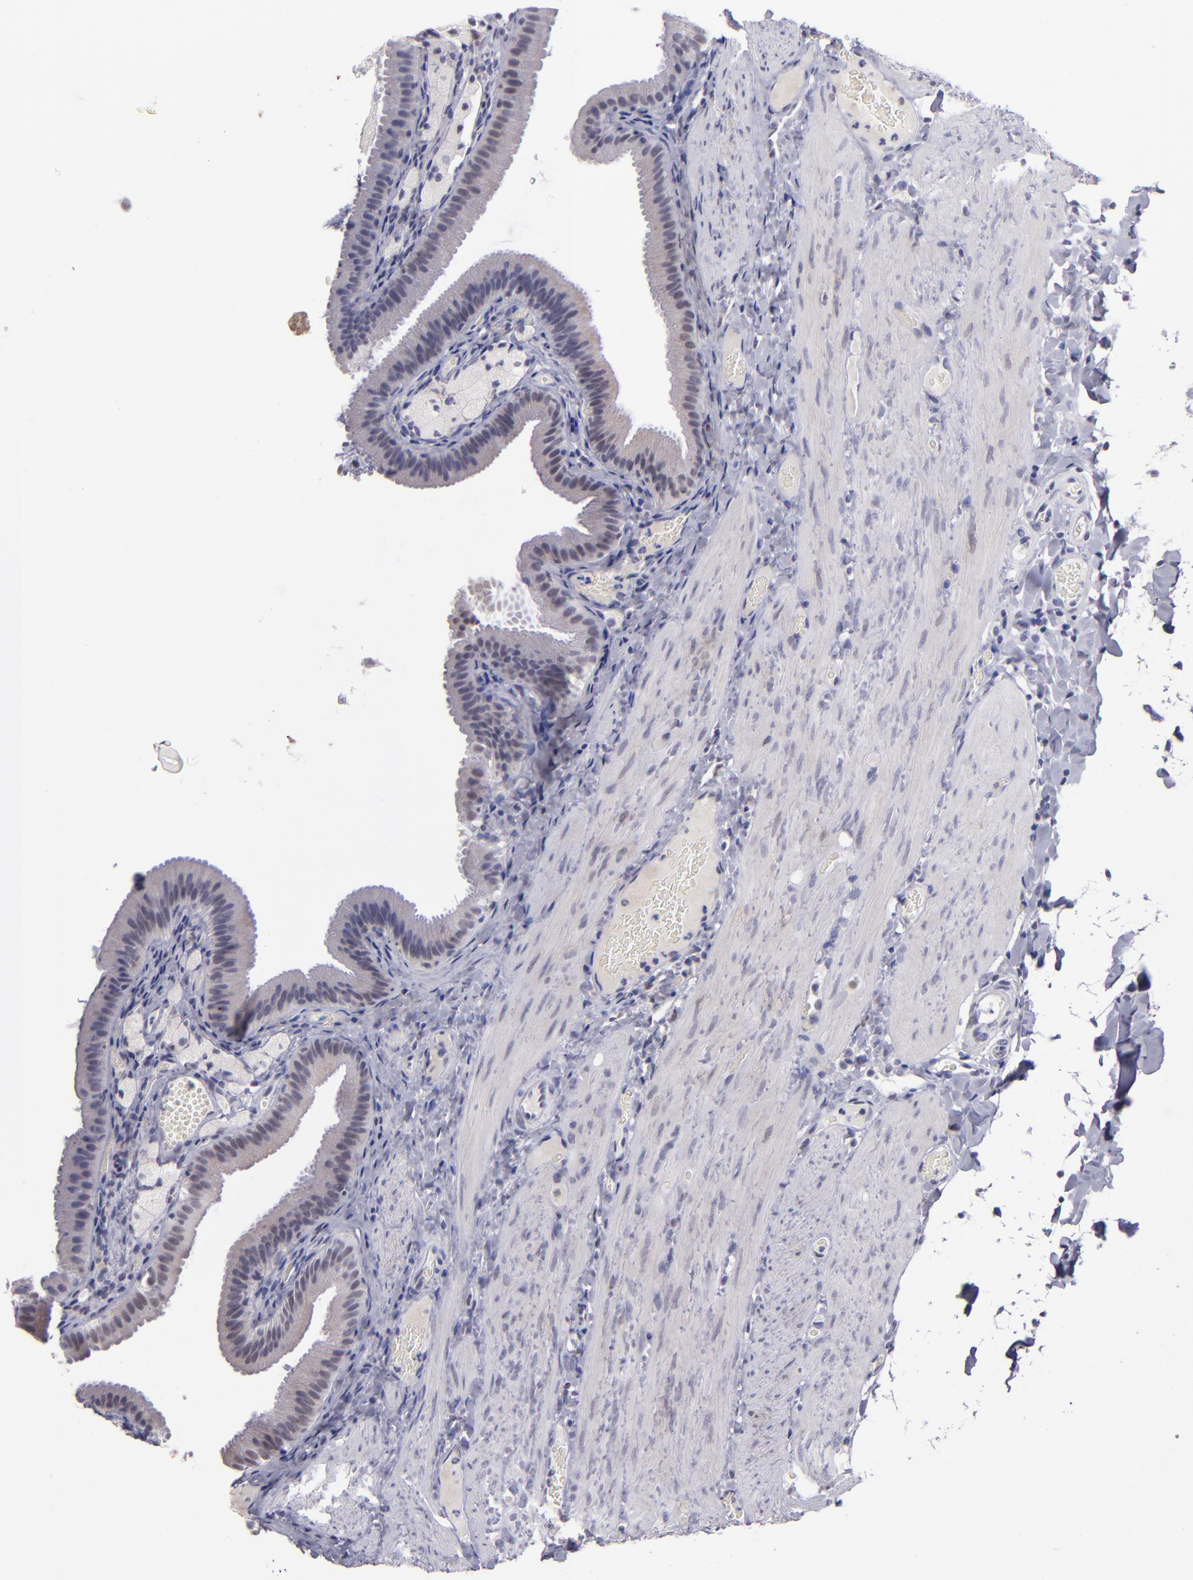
{"staining": {"intensity": "negative", "quantity": "none", "location": "none"}, "tissue": "gallbladder", "cell_type": "Glandular cells", "image_type": "normal", "snomed": [{"axis": "morphology", "description": "Normal tissue, NOS"}, {"axis": "topography", "description": "Gallbladder"}], "caption": "Micrograph shows no significant protein expression in glandular cells of benign gallbladder.", "gene": "OTUB2", "patient": {"sex": "female", "age": 24}}